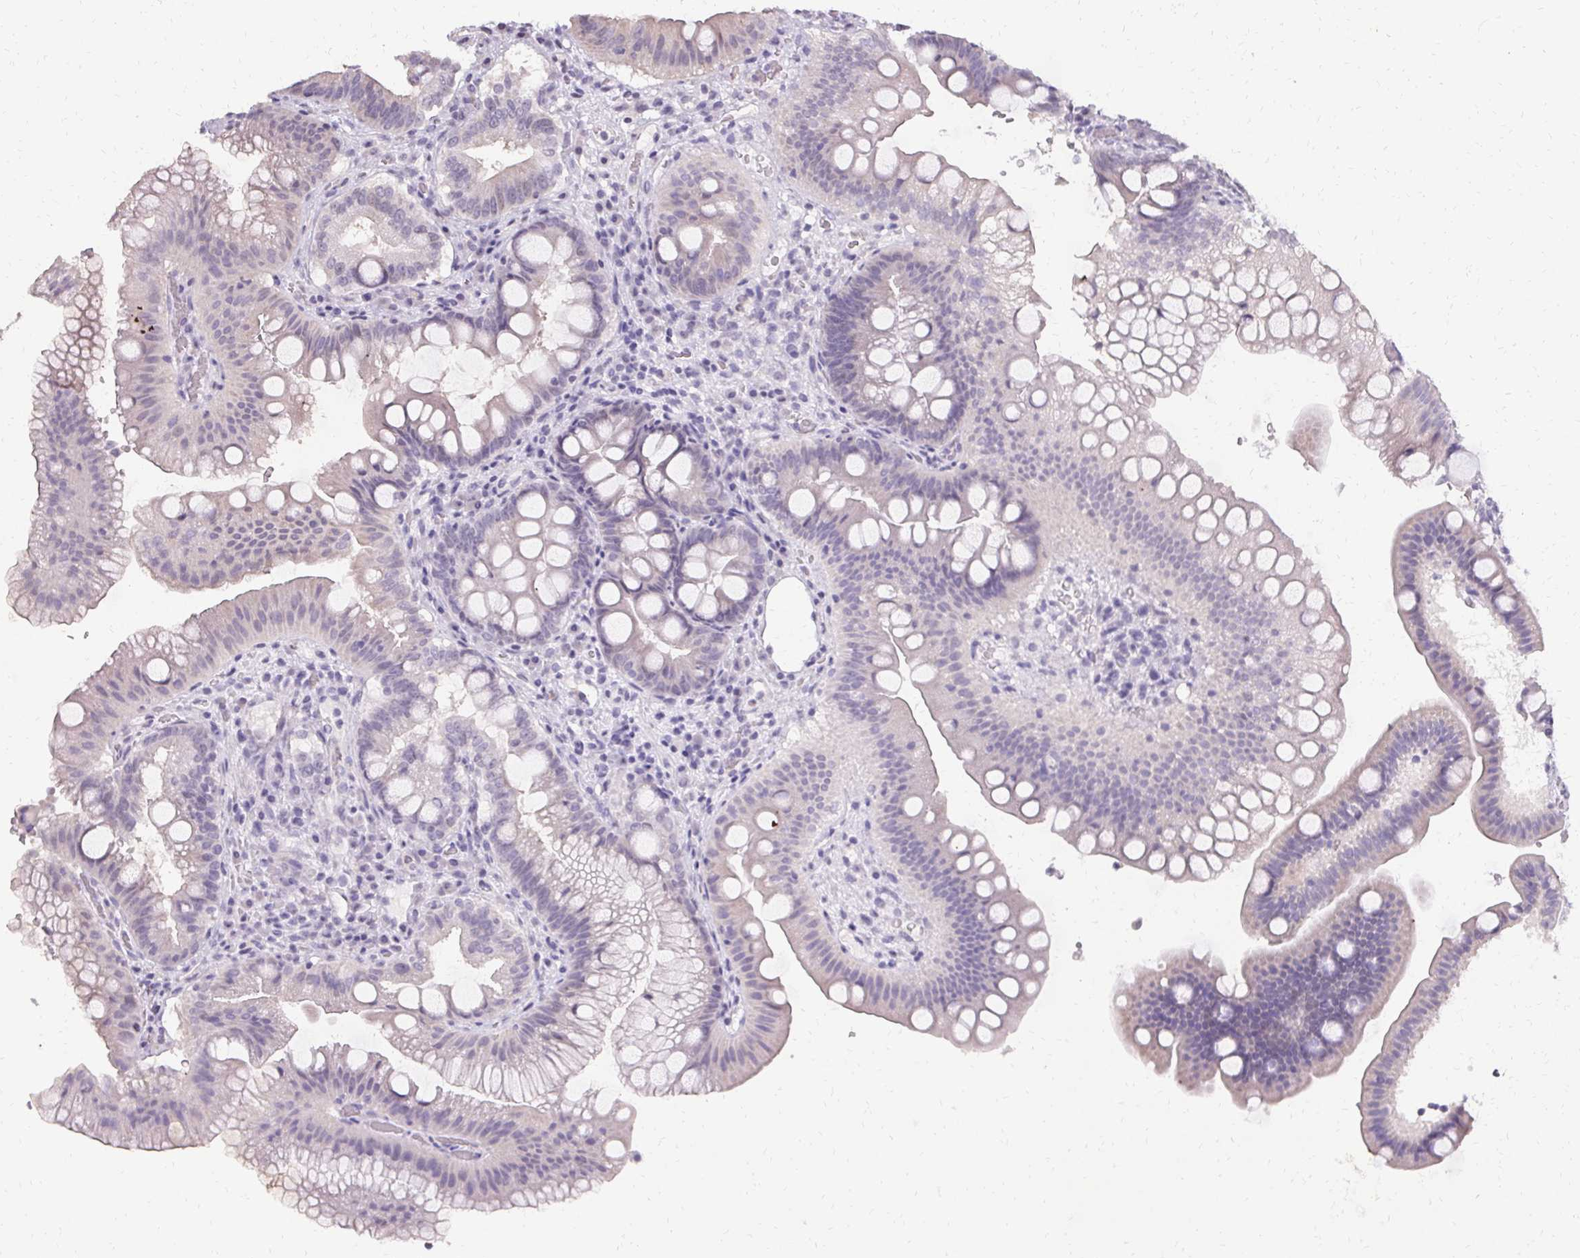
{"staining": {"intensity": "negative", "quantity": "none", "location": "none"}, "tissue": "duodenum", "cell_type": "Glandular cells", "image_type": "normal", "snomed": [{"axis": "morphology", "description": "Normal tissue, NOS"}, {"axis": "topography", "description": "Duodenum"}], "caption": "A high-resolution photomicrograph shows immunohistochemistry (IHC) staining of unremarkable duodenum, which displays no significant expression in glandular cells.", "gene": "PMEL", "patient": {"sex": "male", "age": 59}}